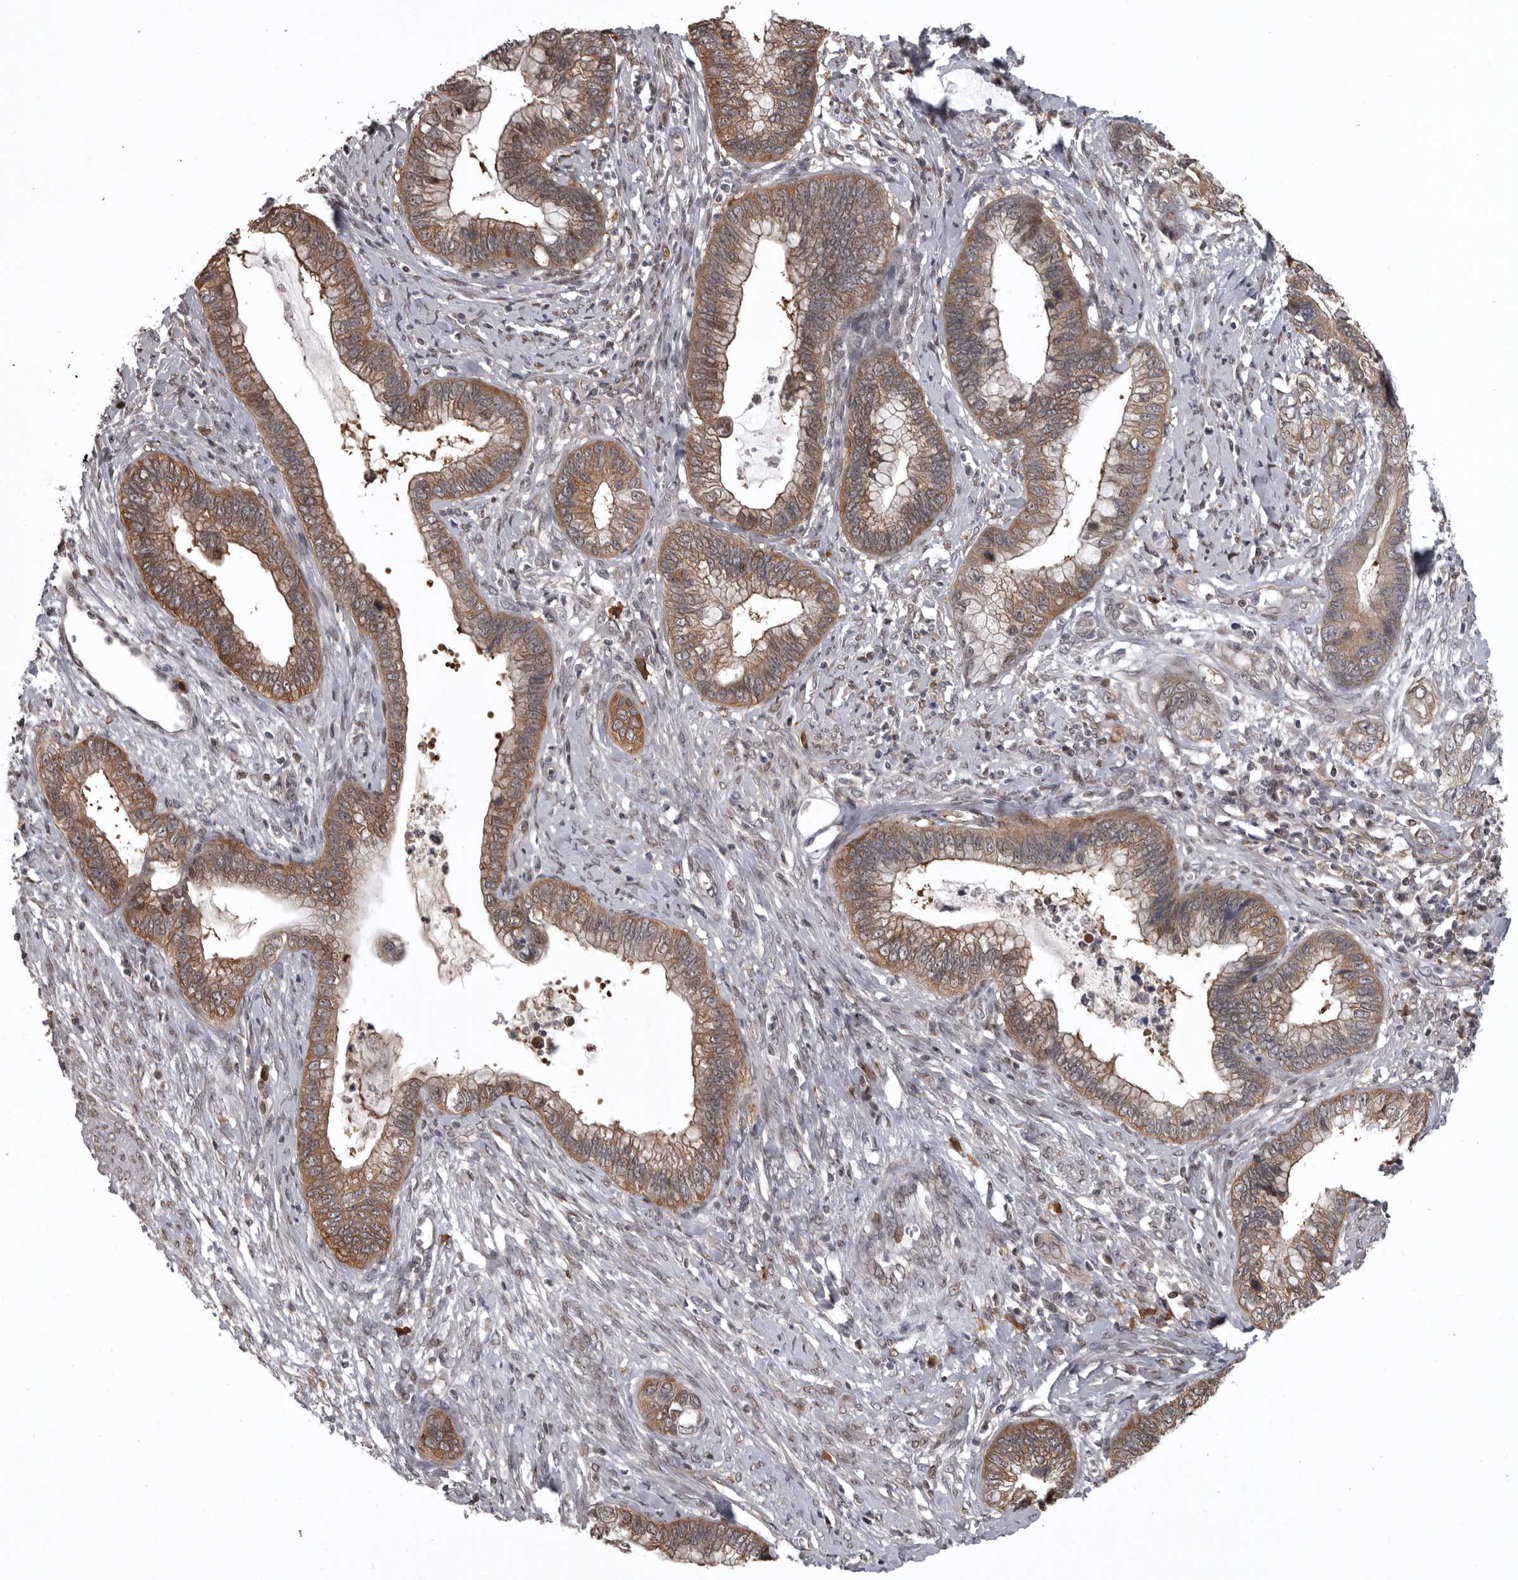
{"staining": {"intensity": "moderate", "quantity": ">75%", "location": "cytoplasmic/membranous"}, "tissue": "cervical cancer", "cell_type": "Tumor cells", "image_type": "cancer", "snomed": [{"axis": "morphology", "description": "Adenocarcinoma, NOS"}, {"axis": "topography", "description": "Cervix"}], "caption": "An image of human adenocarcinoma (cervical) stained for a protein displays moderate cytoplasmic/membranous brown staining in tumor cells.", "gene": "SNX16", "patient": {"sex": "female", "age": 44}}